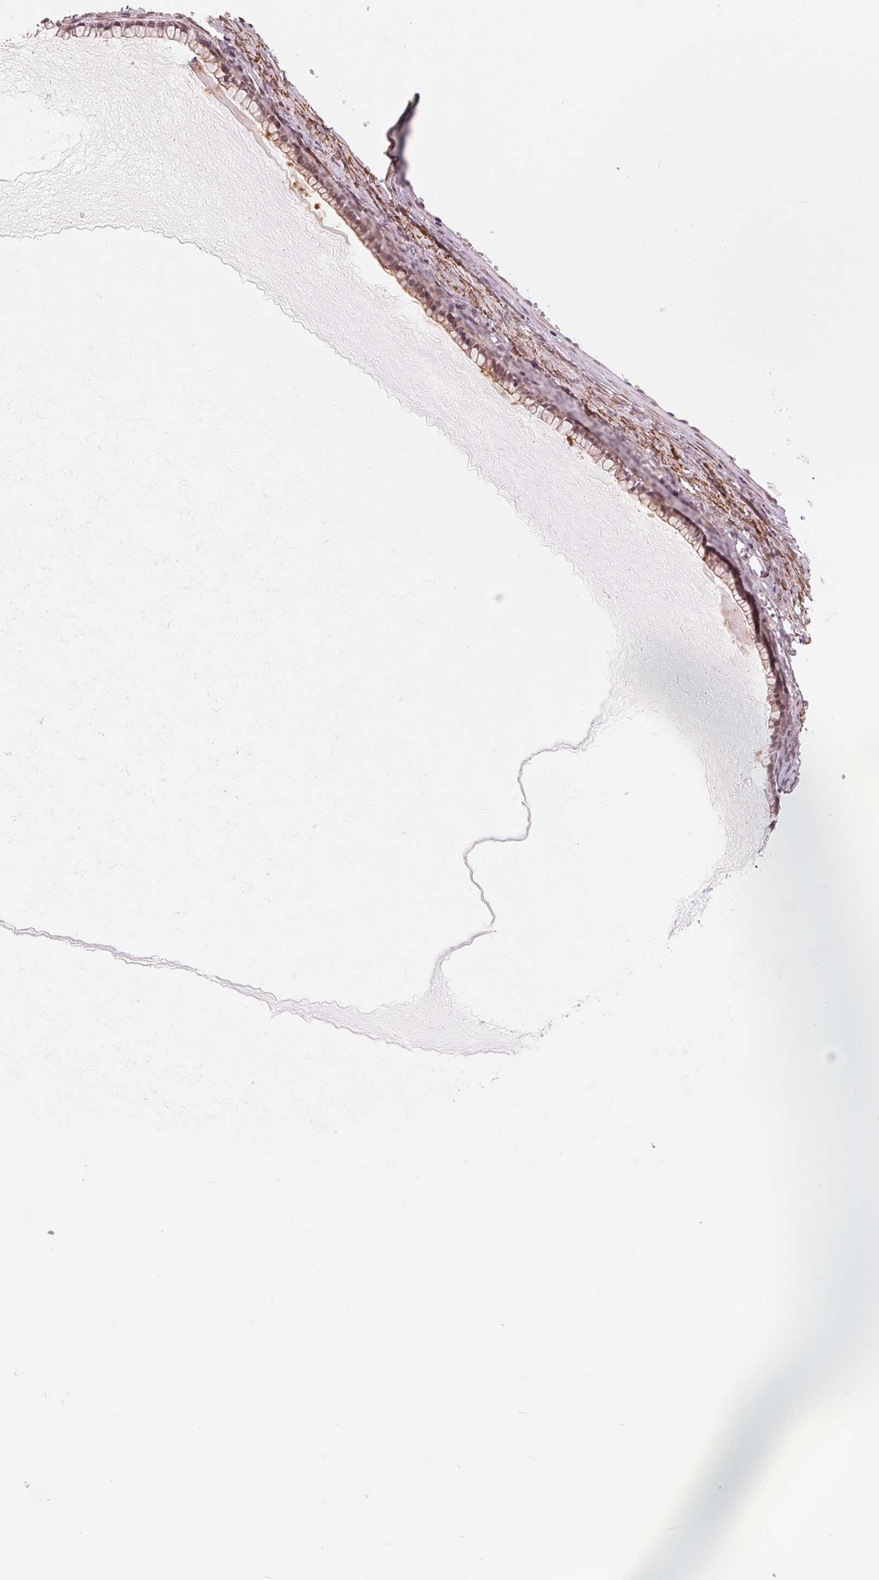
{"staining": {"intensity": "weak", "quantity": ">75%", "location": "cytoplasmic/membranous,nuclear"}, "tissue": "ovarian cancer", "cell_type": "Tumor cells", "image_type": "cancer", "snomed": [{"axis": "morphology", "description": "Cystadenocarcinoma, mucinous, NOS"}, {"axis": "topography", "description": "Ovary"}], "caption": "This histopathology image demonstrates IHC staining of human ovarian cancer, with low weak cytoplasmic/membranous and nuclear staining in about >75% of tumor cells.", "gene": "BCAT1", "patient": {"sex": "female", "age": 41}}